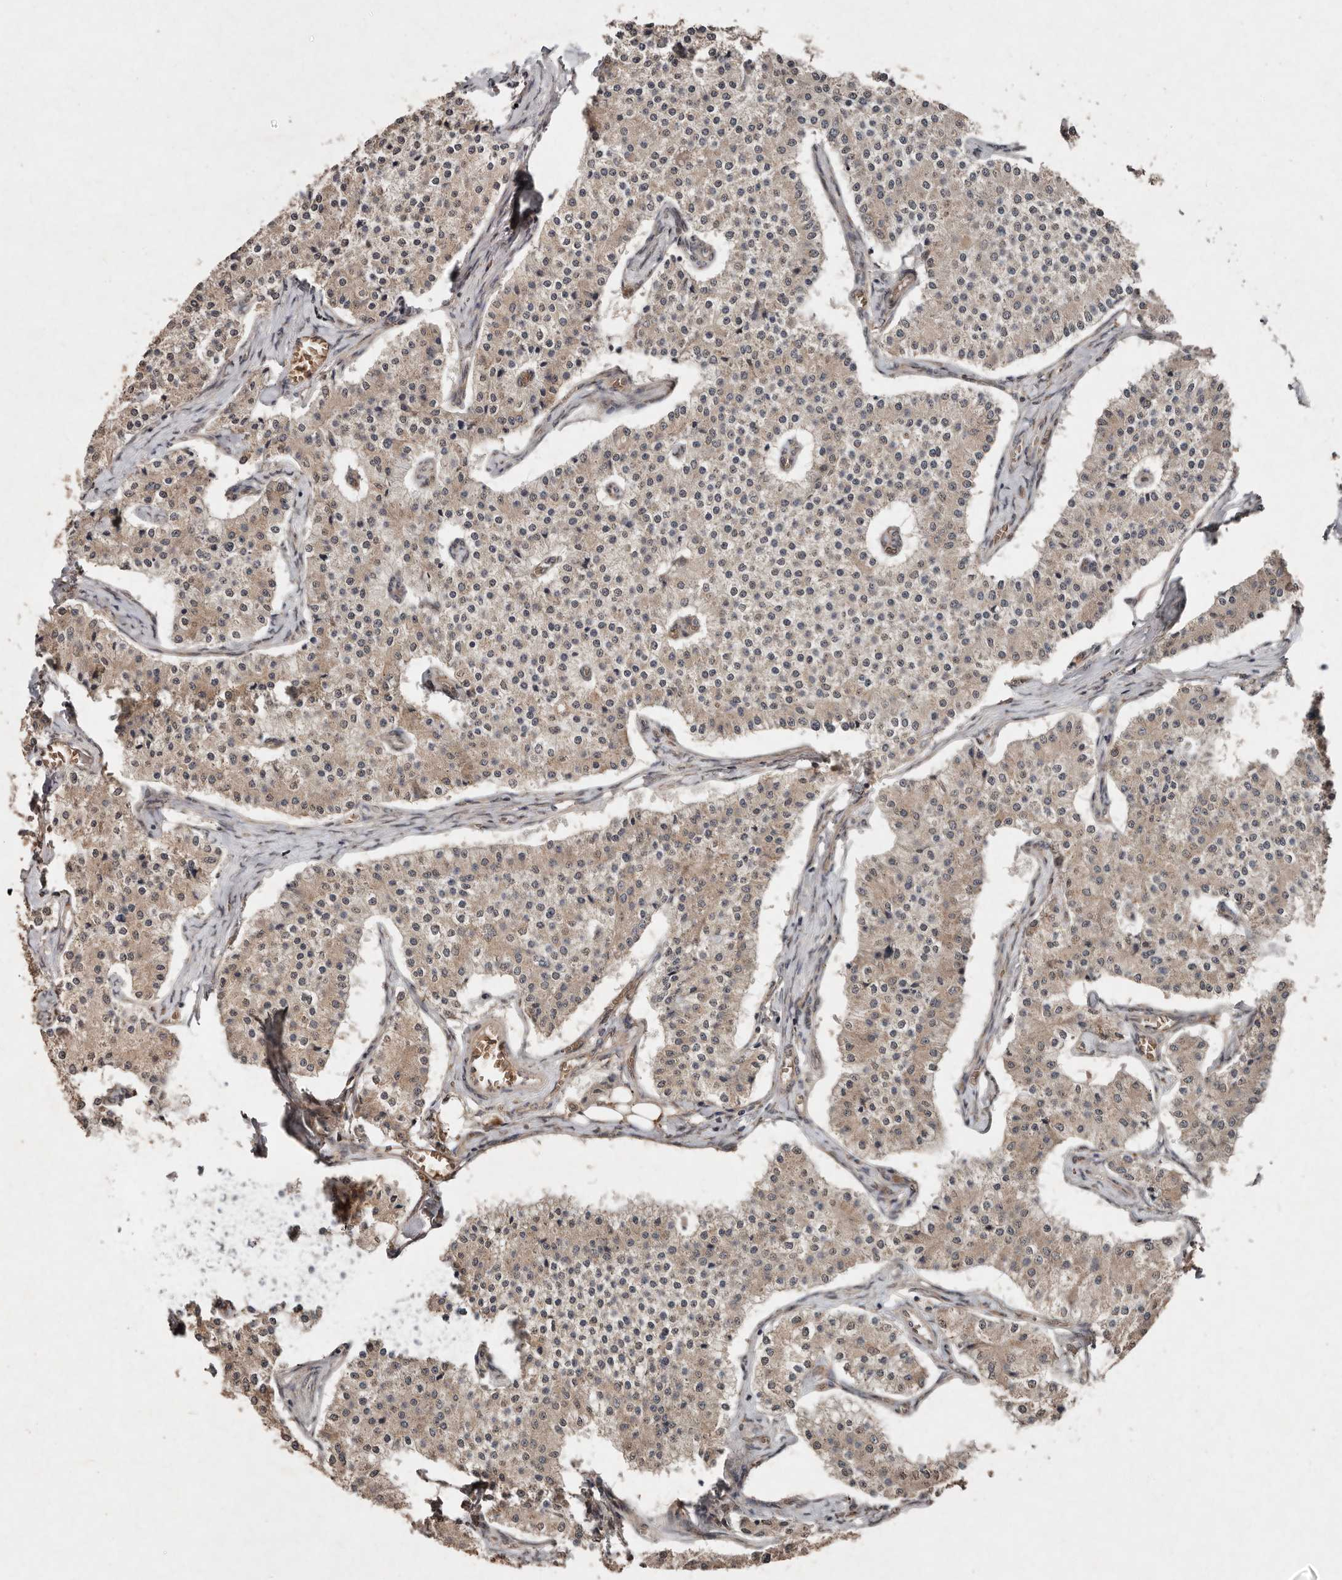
{"staining": {"intensity": "weak", "quantity": ">75%", "location": "cytoplasmic/membranous"}, "tissue": "carcinoid", "cell_type": "Tumor cells", "image_type": "cancer", "snomed": [{"axis": "morphology", "description": "Carcinoid, malignant, NOS"}, {"axis": "topography", "description": "Colon"}], "caption": "Immunohistochemistry staining of carcinoid, which demonstrates low levels of weak cytoplasmic/membranous expression in approximately >75% of tumor cells indicating weak cytoplasmic/membranous protein staining. The staining was performed using DAB (3,3'-diaminobenzidine) (brown) for protein detection and nuclei were counterstained in hematoxylin (blue).", "gene": "DIP2C", "patient": {"sex": "female", "age": 52}}